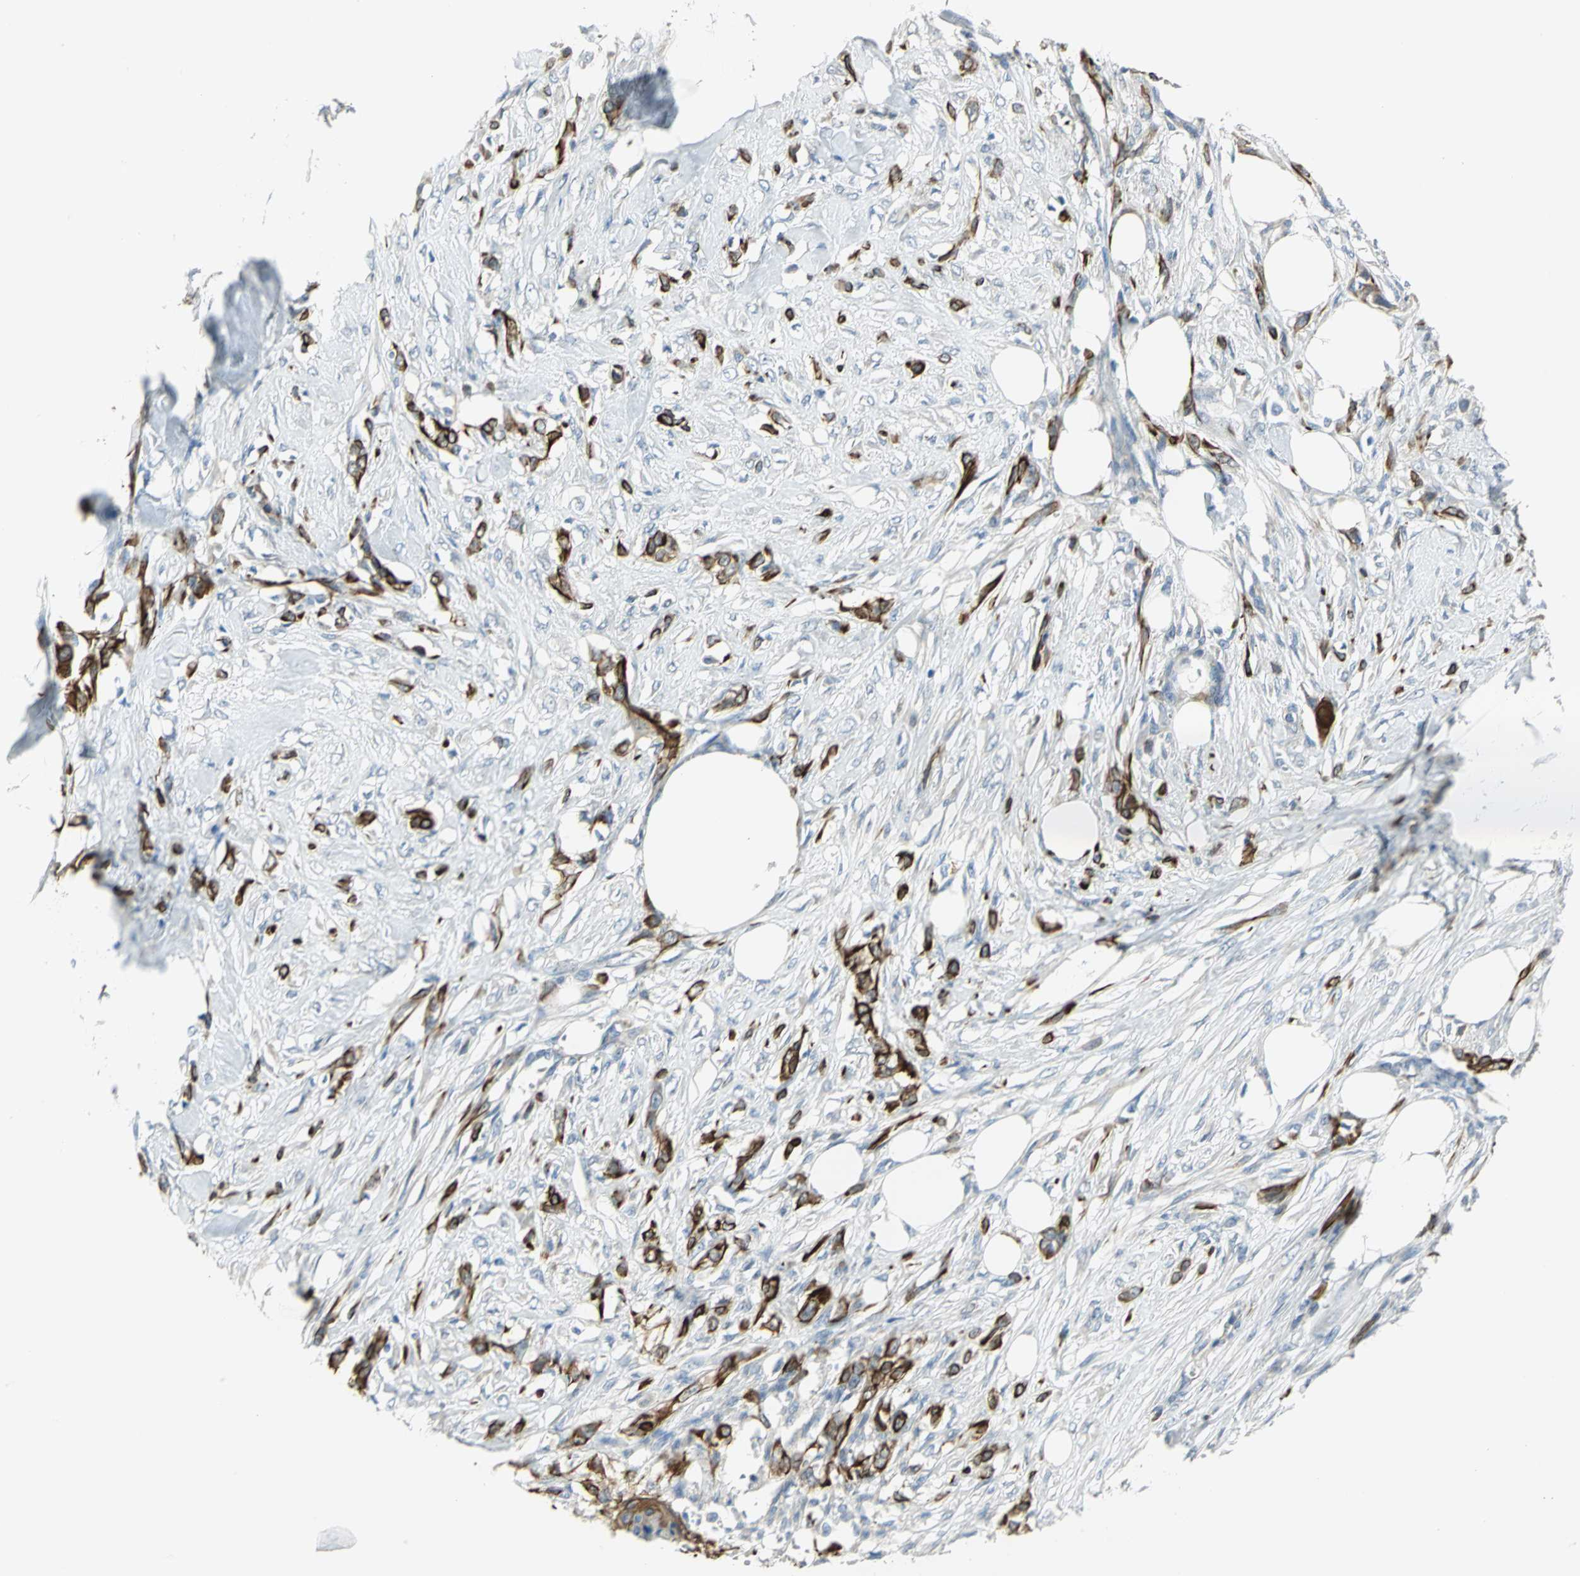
{"staining": {"intensity": "strong", "quantity": ">75%", "location": "cytoplasmic/membranous"}, "tissue": "skin cancer", "cell_type": "Tumor cells", "image_type": "cancer", "snomed": [{"axis": "morphology", "description": "Normal tissue, NOS"}, {"axis": "morphology", "description": "Squamous cell carcinoma, NOS"}, {"axis": "topography", "description": "Skin"}], "caption": "A brown stain labels strong cytoplasmic/membranous staining of a protein in human skin cancer (squamous cell carcinoma) tumor cells.", "gene": "HTR1F", "patient": {"sex": "female", "age": 59}}